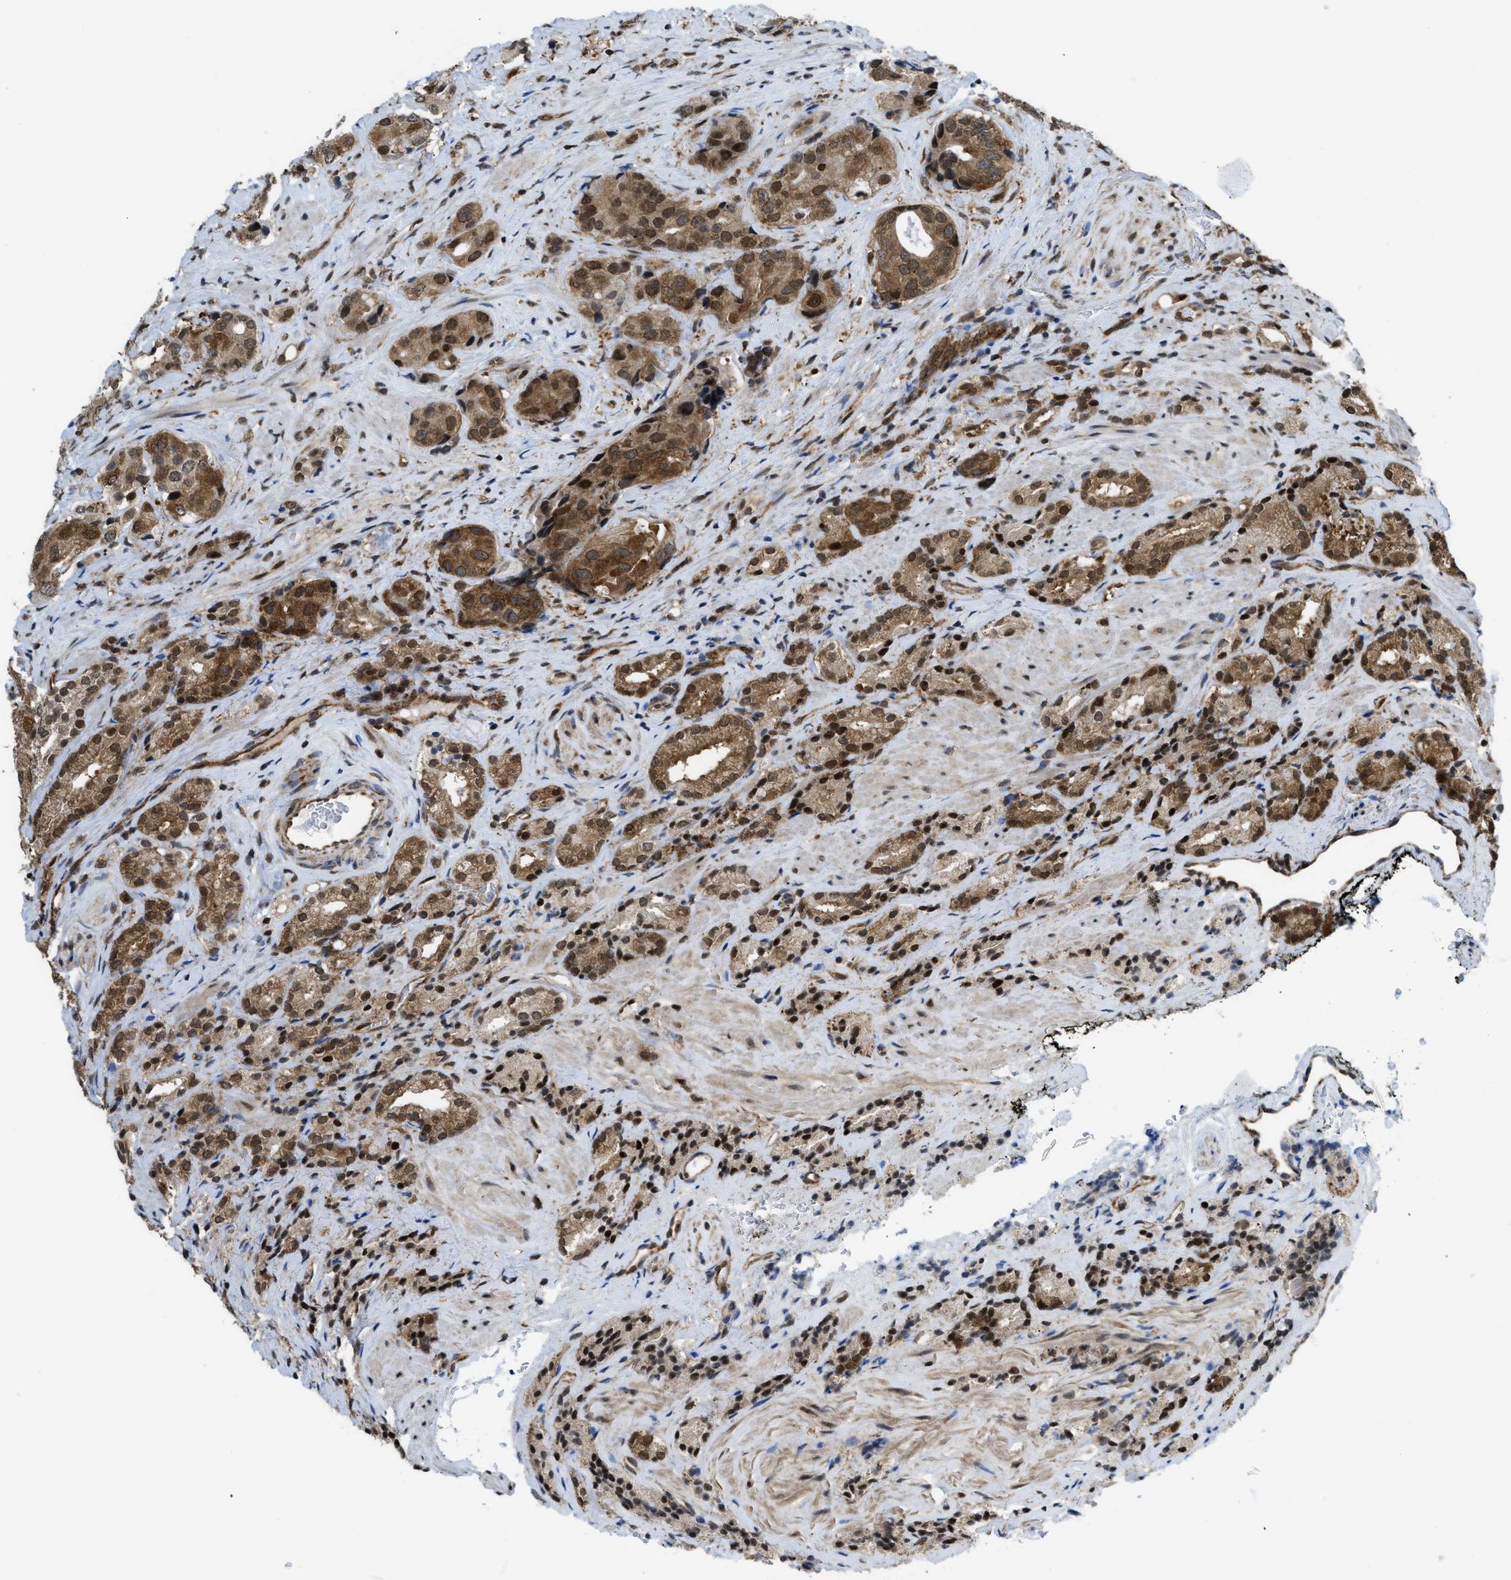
{"staining": {"intensity": "strong", "quantity": ">75%", "location": "cytoplasmic/membranous,nuclear"}, "tissue": "prostate cancer", "cell_type": "Tumor cells", "image_type": "cancer", "snomed": [{"axis": "morphology", "description": "Adenocarcinoma, Medium grade"}, {"axis": "topography", "description": "Prostate"}], "caption": "Immunohistochemical staining of human prostate medium-grade adenocarcinoma demonstrates high levels of strong cytoplasmic/membranous and nuclear staining in about >75% of tumor cells. (DAB = brown stain, brightfield microscopy at high magnification).", "gene": "TNPO1", "patient": {"sex": "male", "age": 60}}